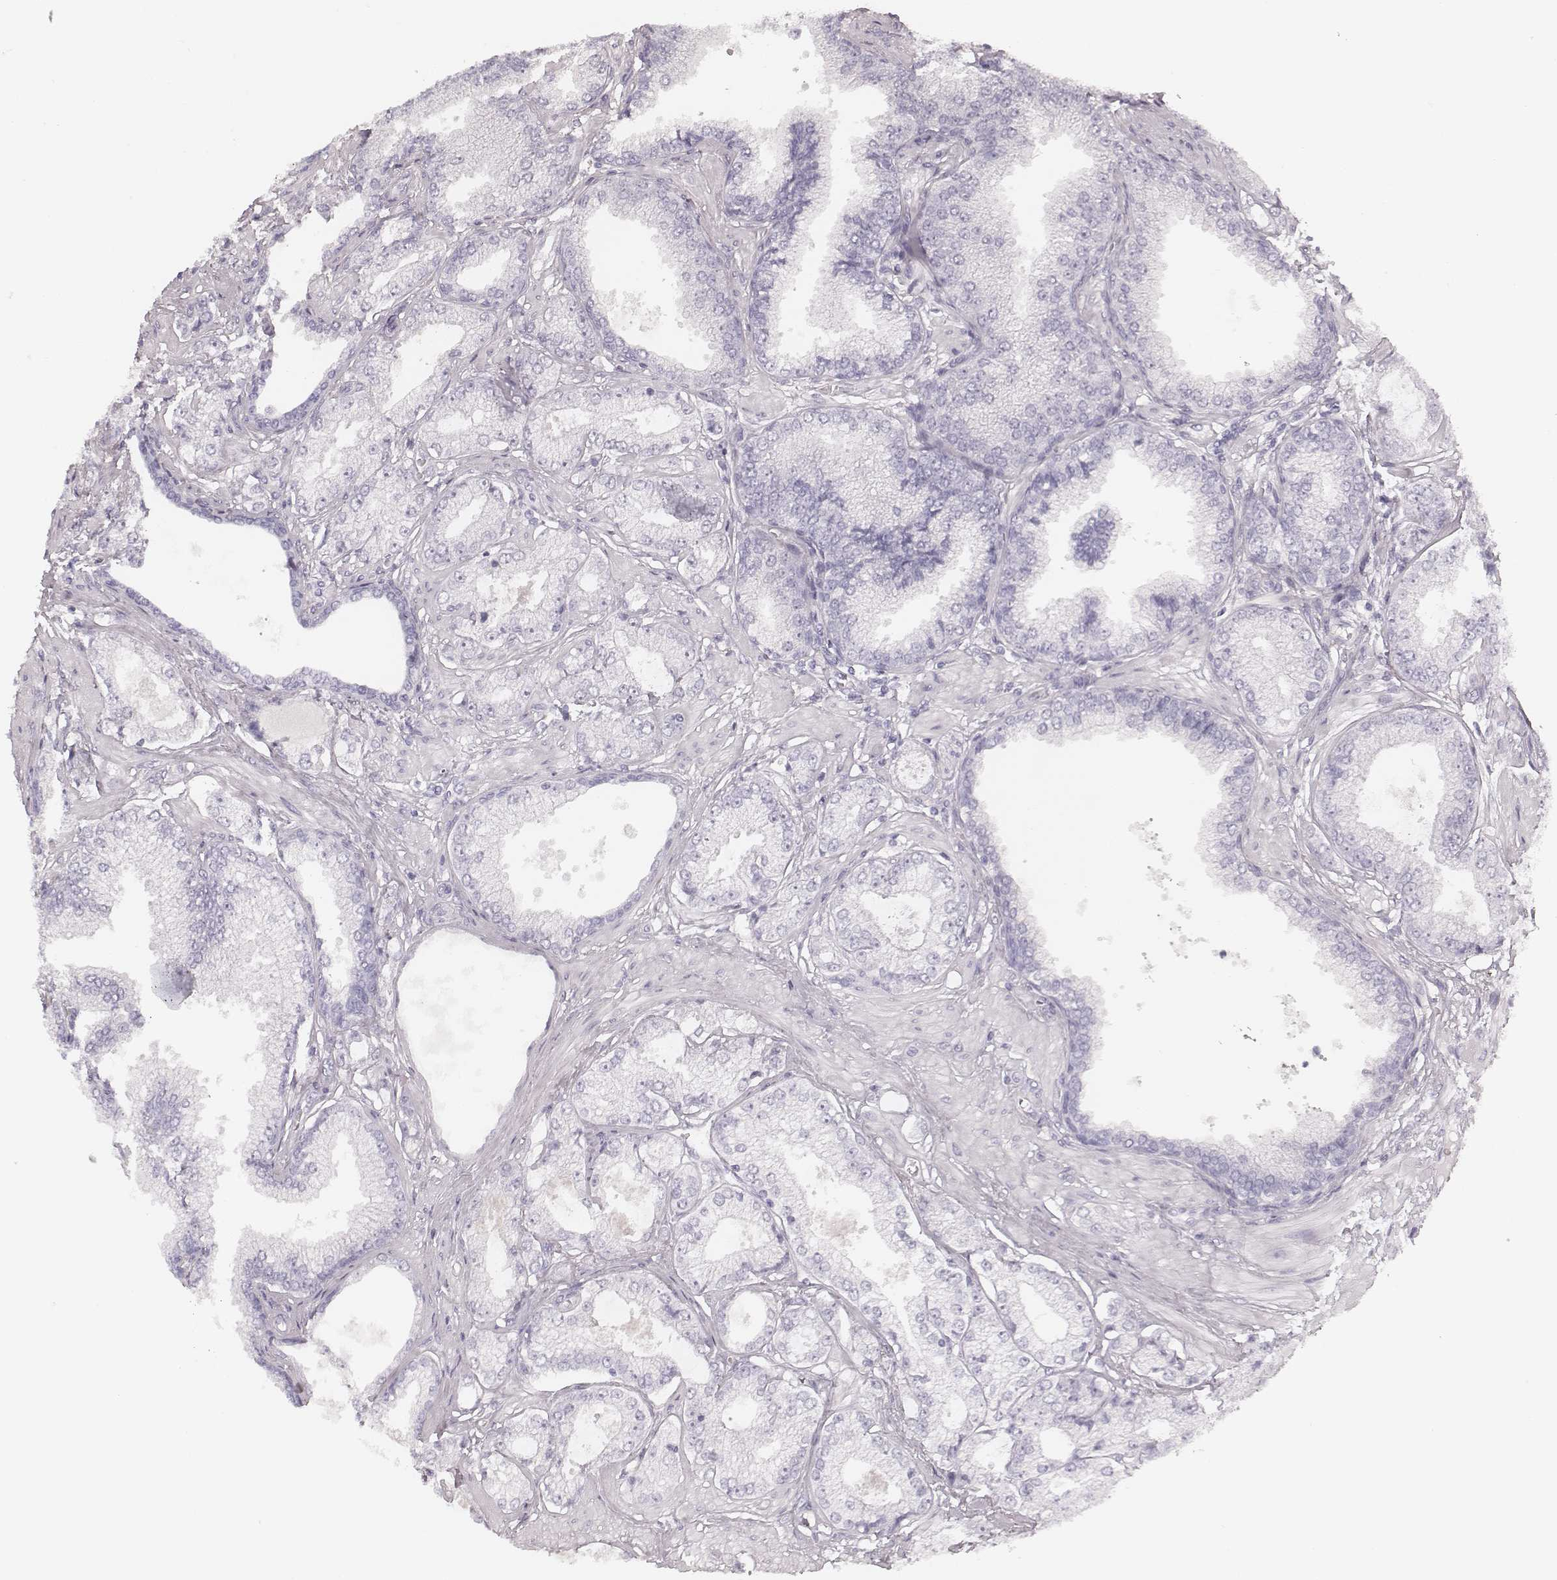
{"staining": {"intensity": "negative", "quantity": "none", "location": "none"}, "tissue": "prostate cancer", "cell_type": "Tumor cells", "image_type": "cancer", "snomed": [{"axis": "morphology", "description": "Adenocarcinoma, NOS"}, {"axis": "topography", "description": "Prostate"}], "caption": "This is an IHC photomicrograph of prostate cancer. There is no positivity in tumor cells.", "gene": "MSX1", "patient": {"sex": "male", "age": 64}}